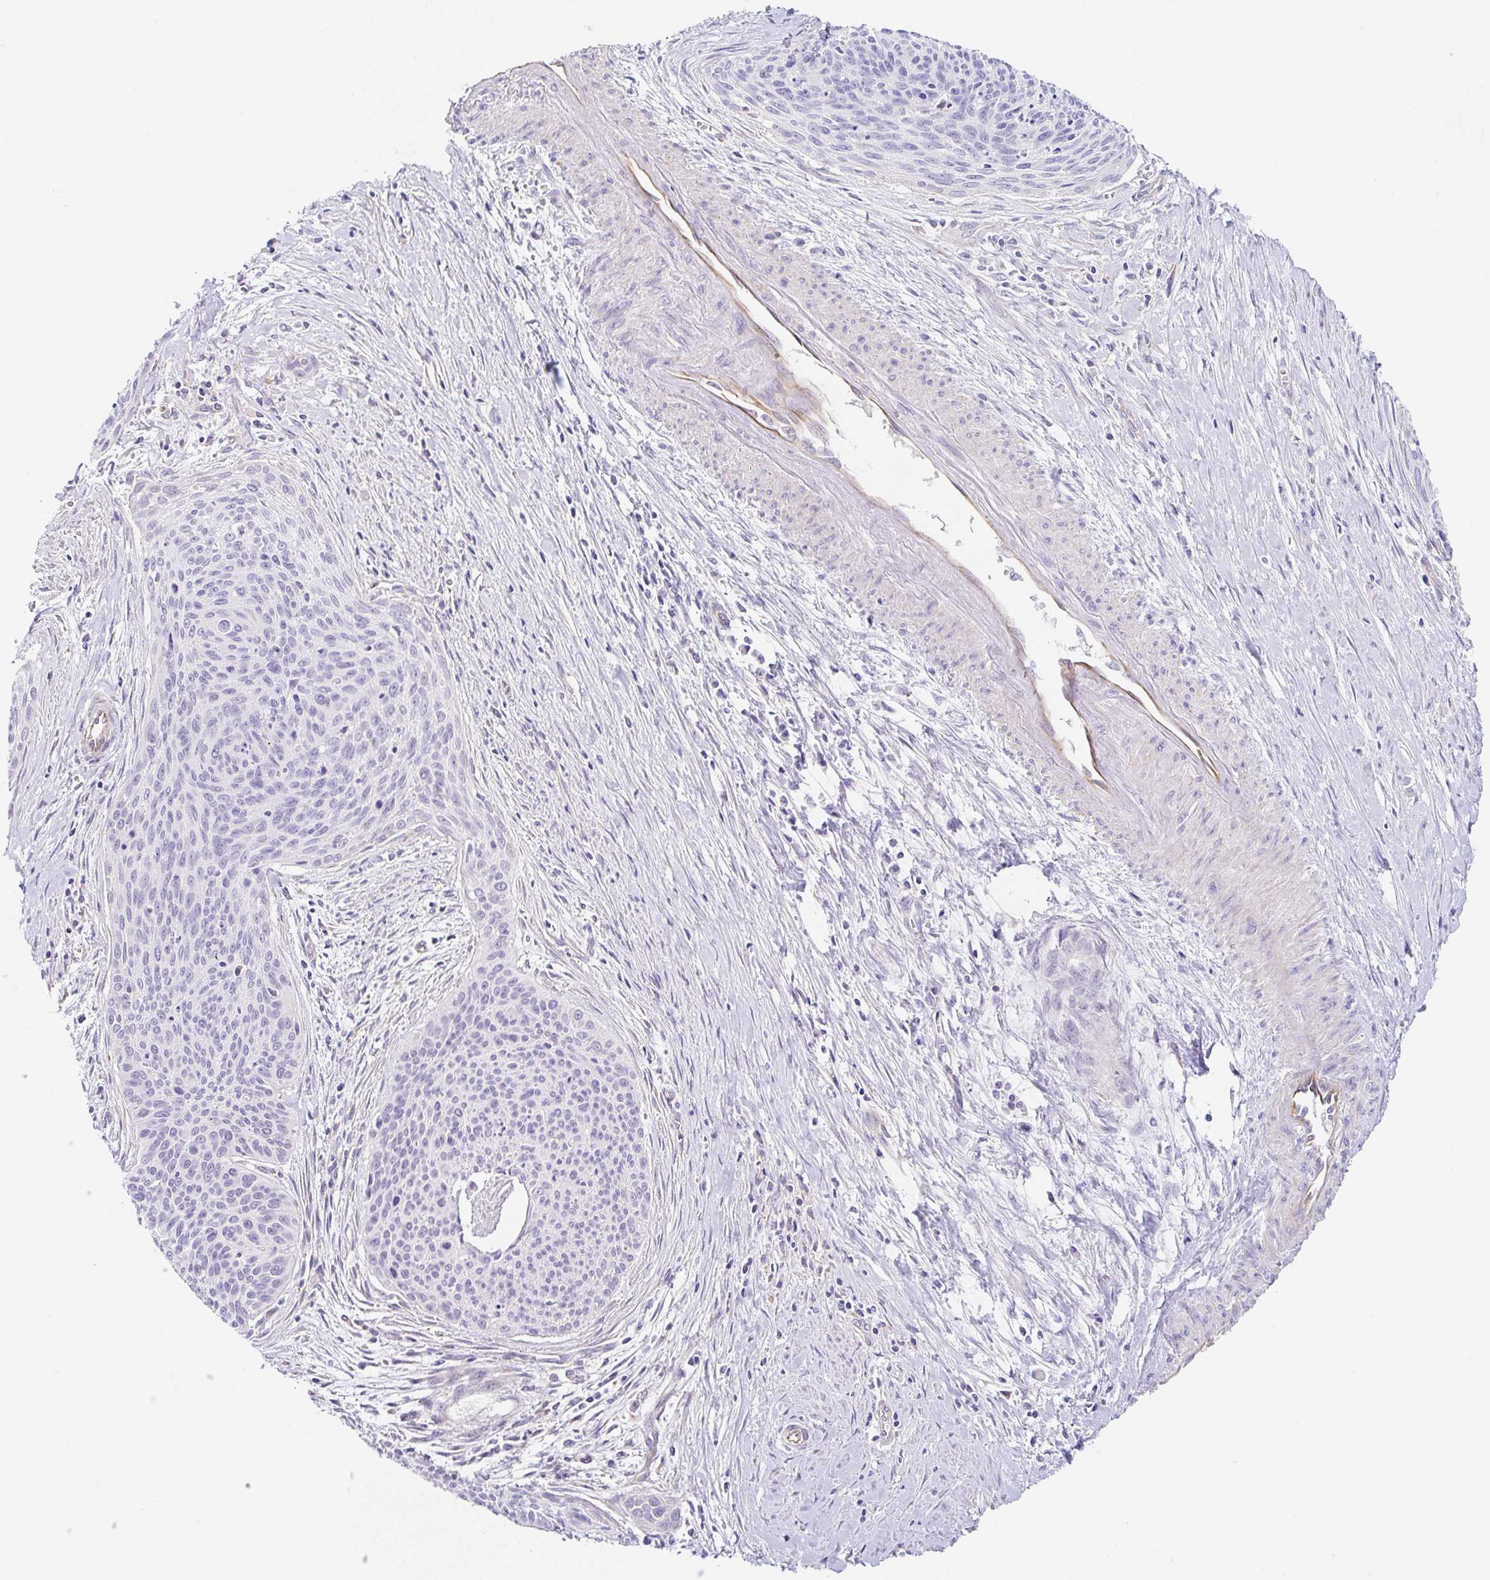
{"staining": {"intensity": "negative", "quantity": "none", "location": "none"}, "tissue": "cervical cancer", "cell_type": "Tumor cells", "image_type": "cancer", "snomed": [{"axis": "morphology", "description": "Squamous cell carcinoma, NOS"}, {"axis": "topography", "description": "Cervix"}], "caption": "Immunohistochemical staining of cervical squamous cell carcinoma reveals no significant expression in tumor cells.", "gene": "DKK4", "patient": {"sex": "female", "age": 55}}